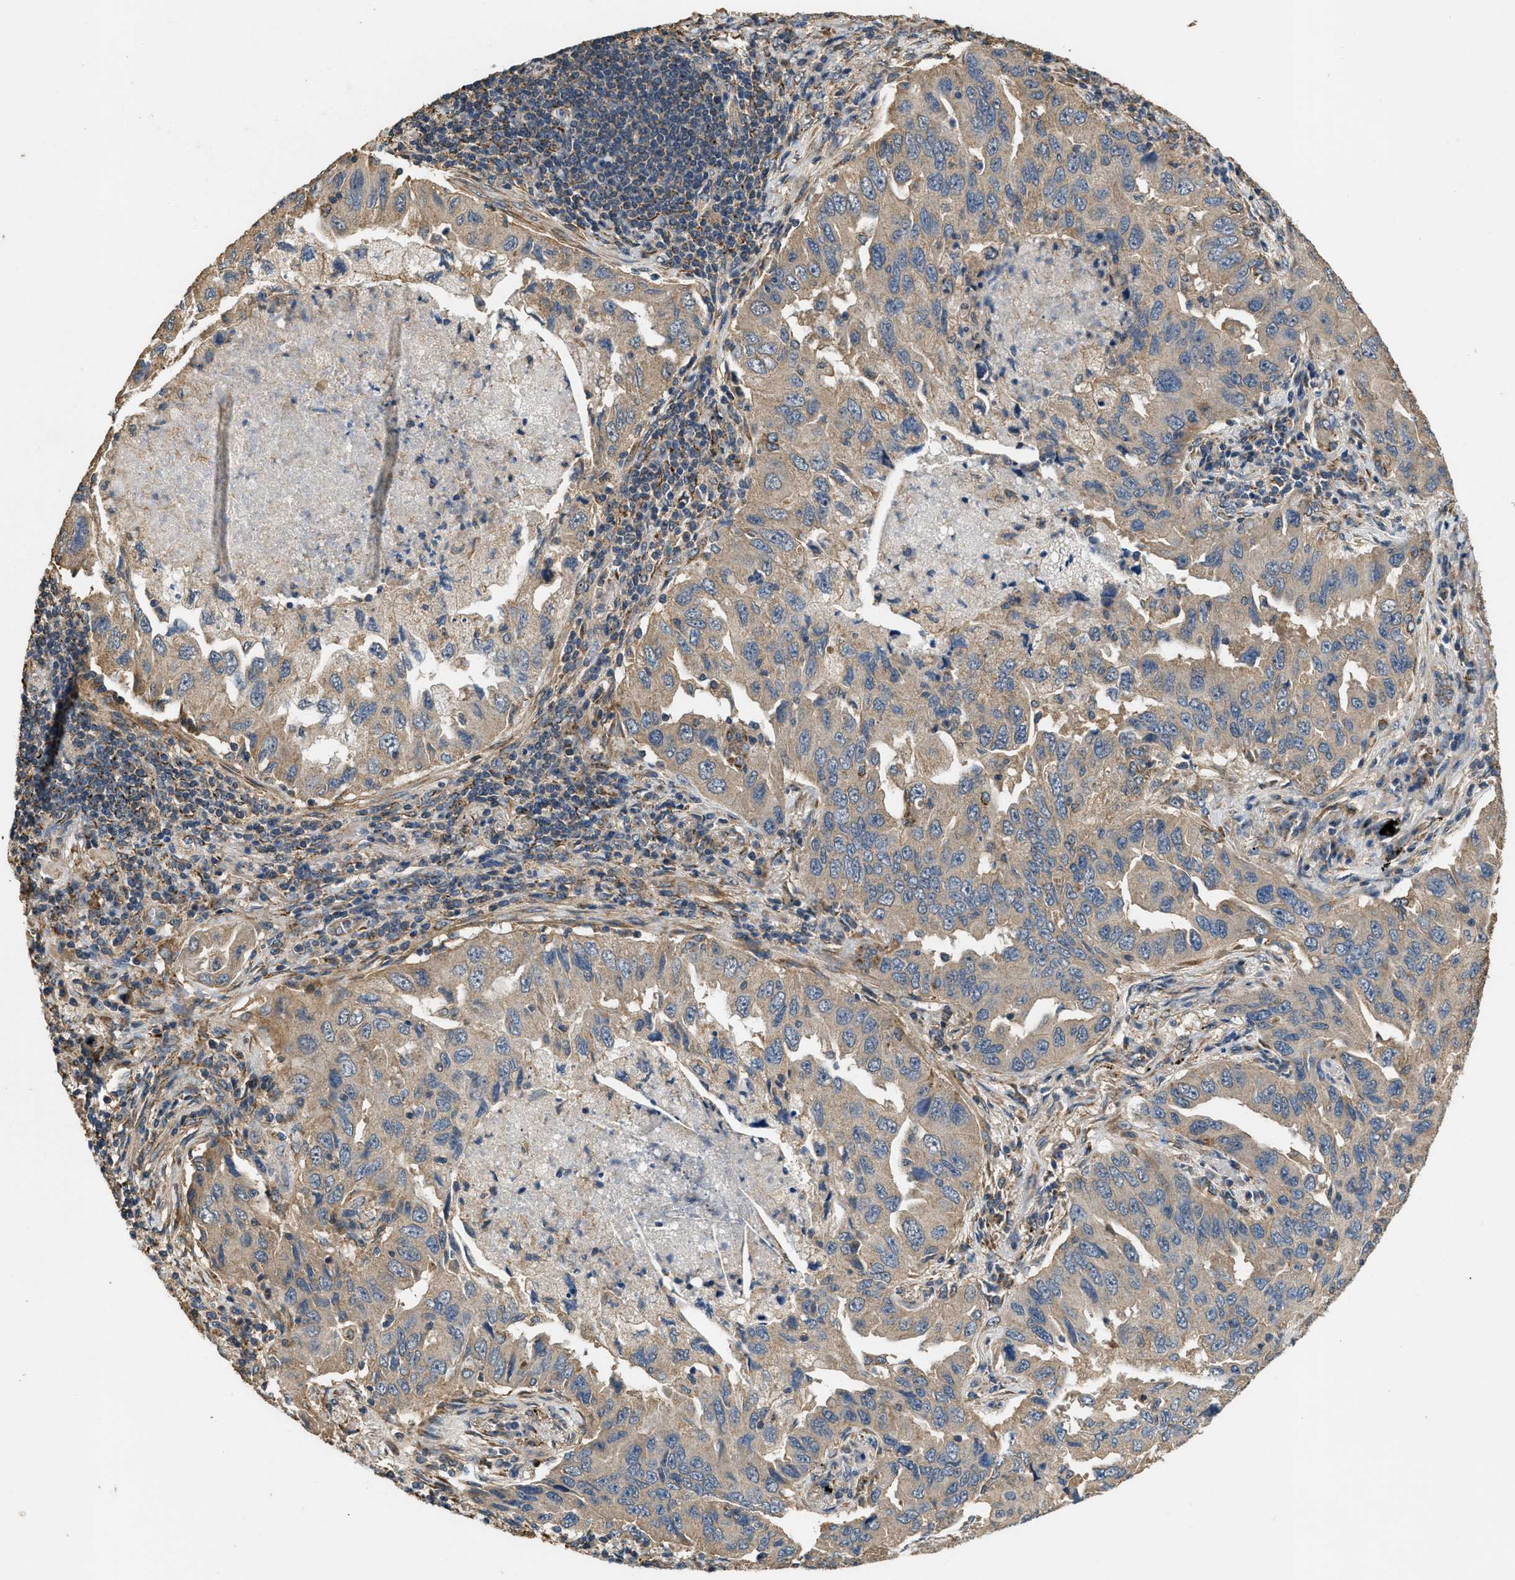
{"staining": {"intensity": "weak", "quantity": ">75%", "location": "cytoplasmic/membranous"}, "tissue": "lung cancer", "cell_type": "Tumor cells", "image_type": "cancer", "snomed": [{"axis": "morphology", "description": "Adenocarcinoma, NOS"}, {"axis": "topography", "description": "Lung"}], "caption": "Brown immunohistochemical staining in lung cancer demonstrates weak cytoplasmic/membranous positivity in approximately >75% of tumor cells. (IHC, brightfield microscopy, high magnification).", "gene": "THBS2", "patient": {"sex": "female", "age": 65}}